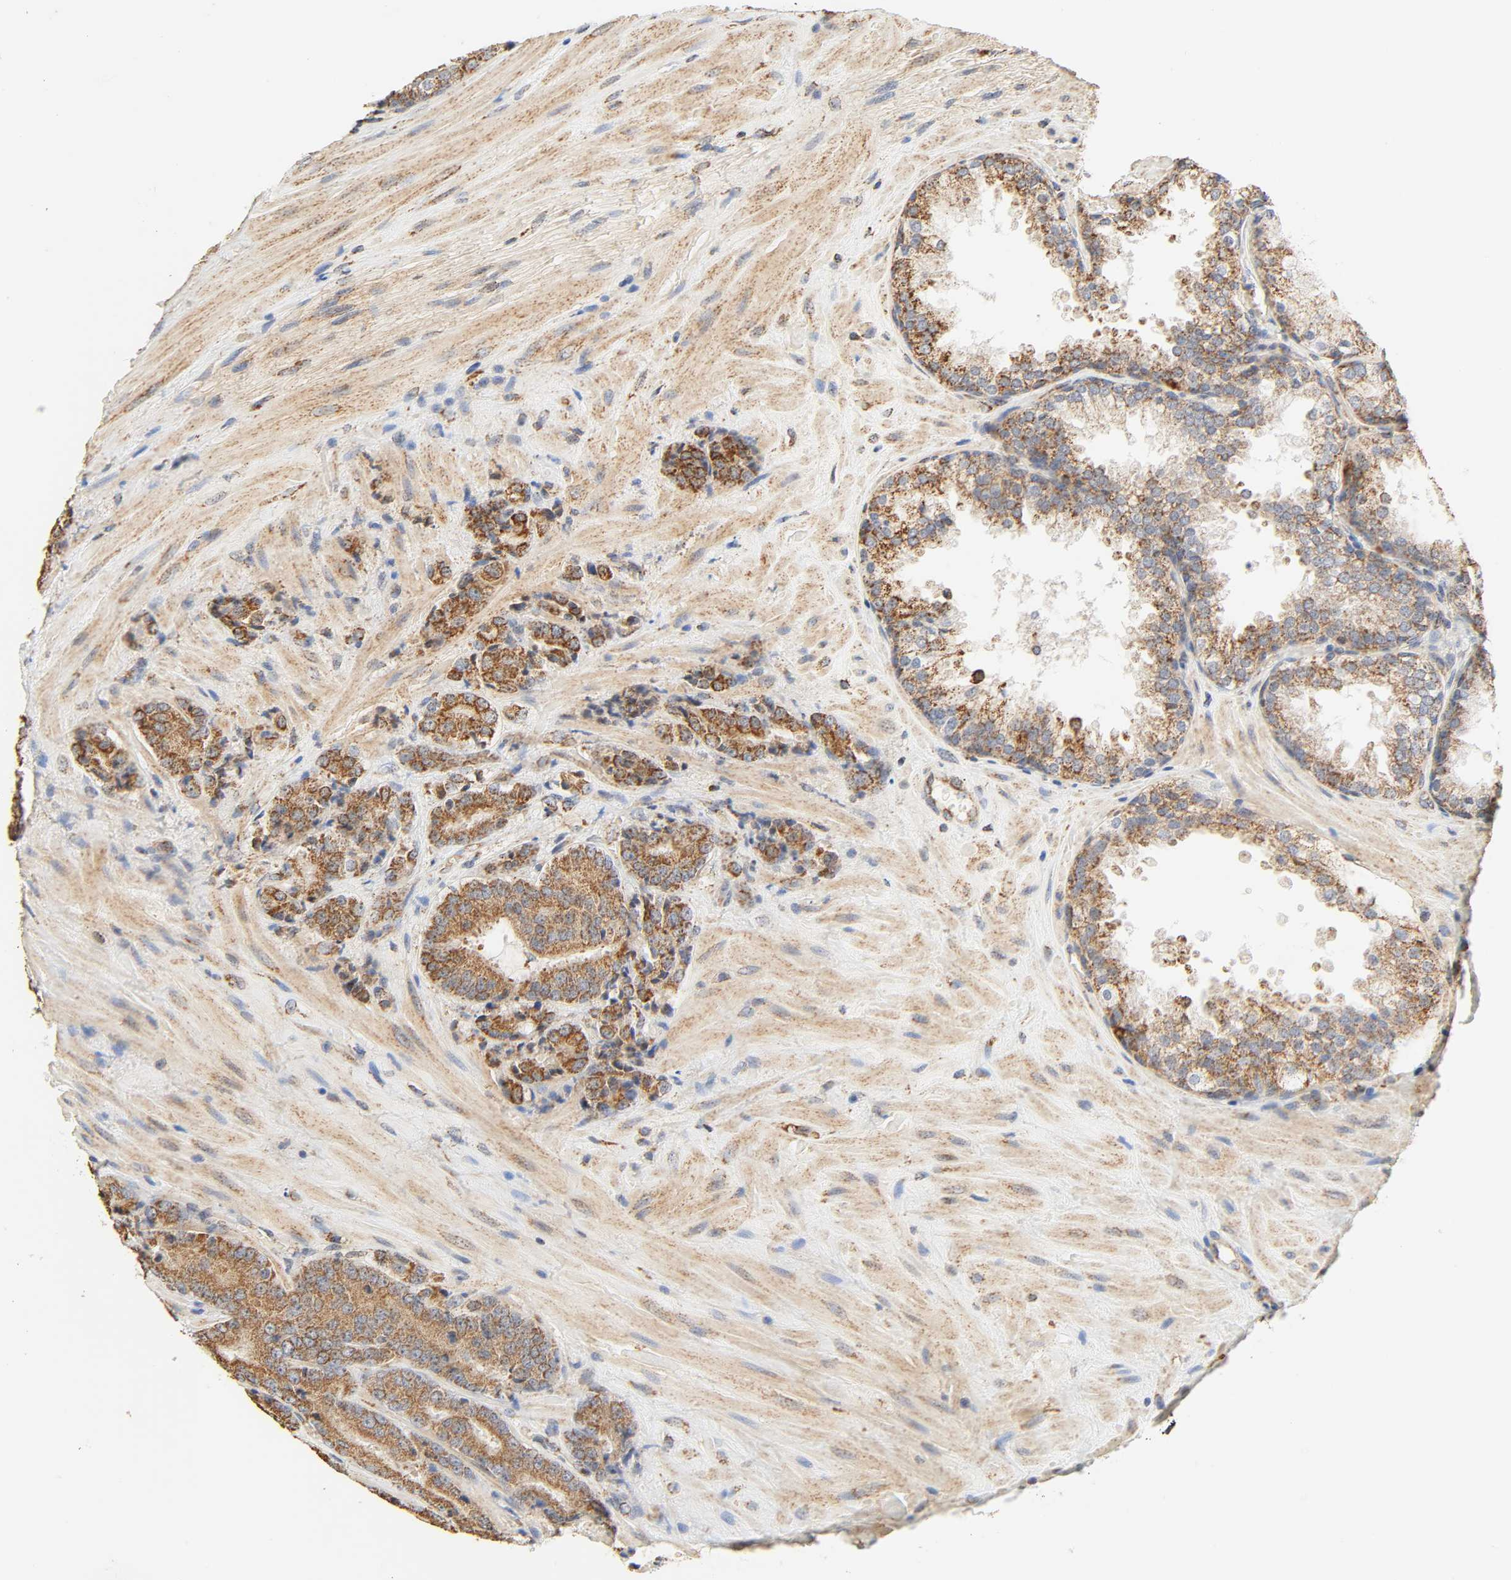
{"staining": {"intensity": "moderate", "quantity": ">75%", "location": "cytoplasmic/membranous"}, "tissue": "prostate cancer", "cell_type": "Tumor cells", "image_type": "cancer", "snomed": [{"axis": "morphology", "description": "Adenocarcinoma, High grade"}, {"axis": "topography", "description": "Prostate"}], "caption": "Immunohistochemistry histopathology image of adenocarcinoma (high-grade) (prostate) stained for a protein (brown), which shows medium levels of moderate cytoplasmic/membranous expression in about >75% of tumor cells.", "gene": "ZMAT5", "patient": {"sex": "male", "age": 70}}